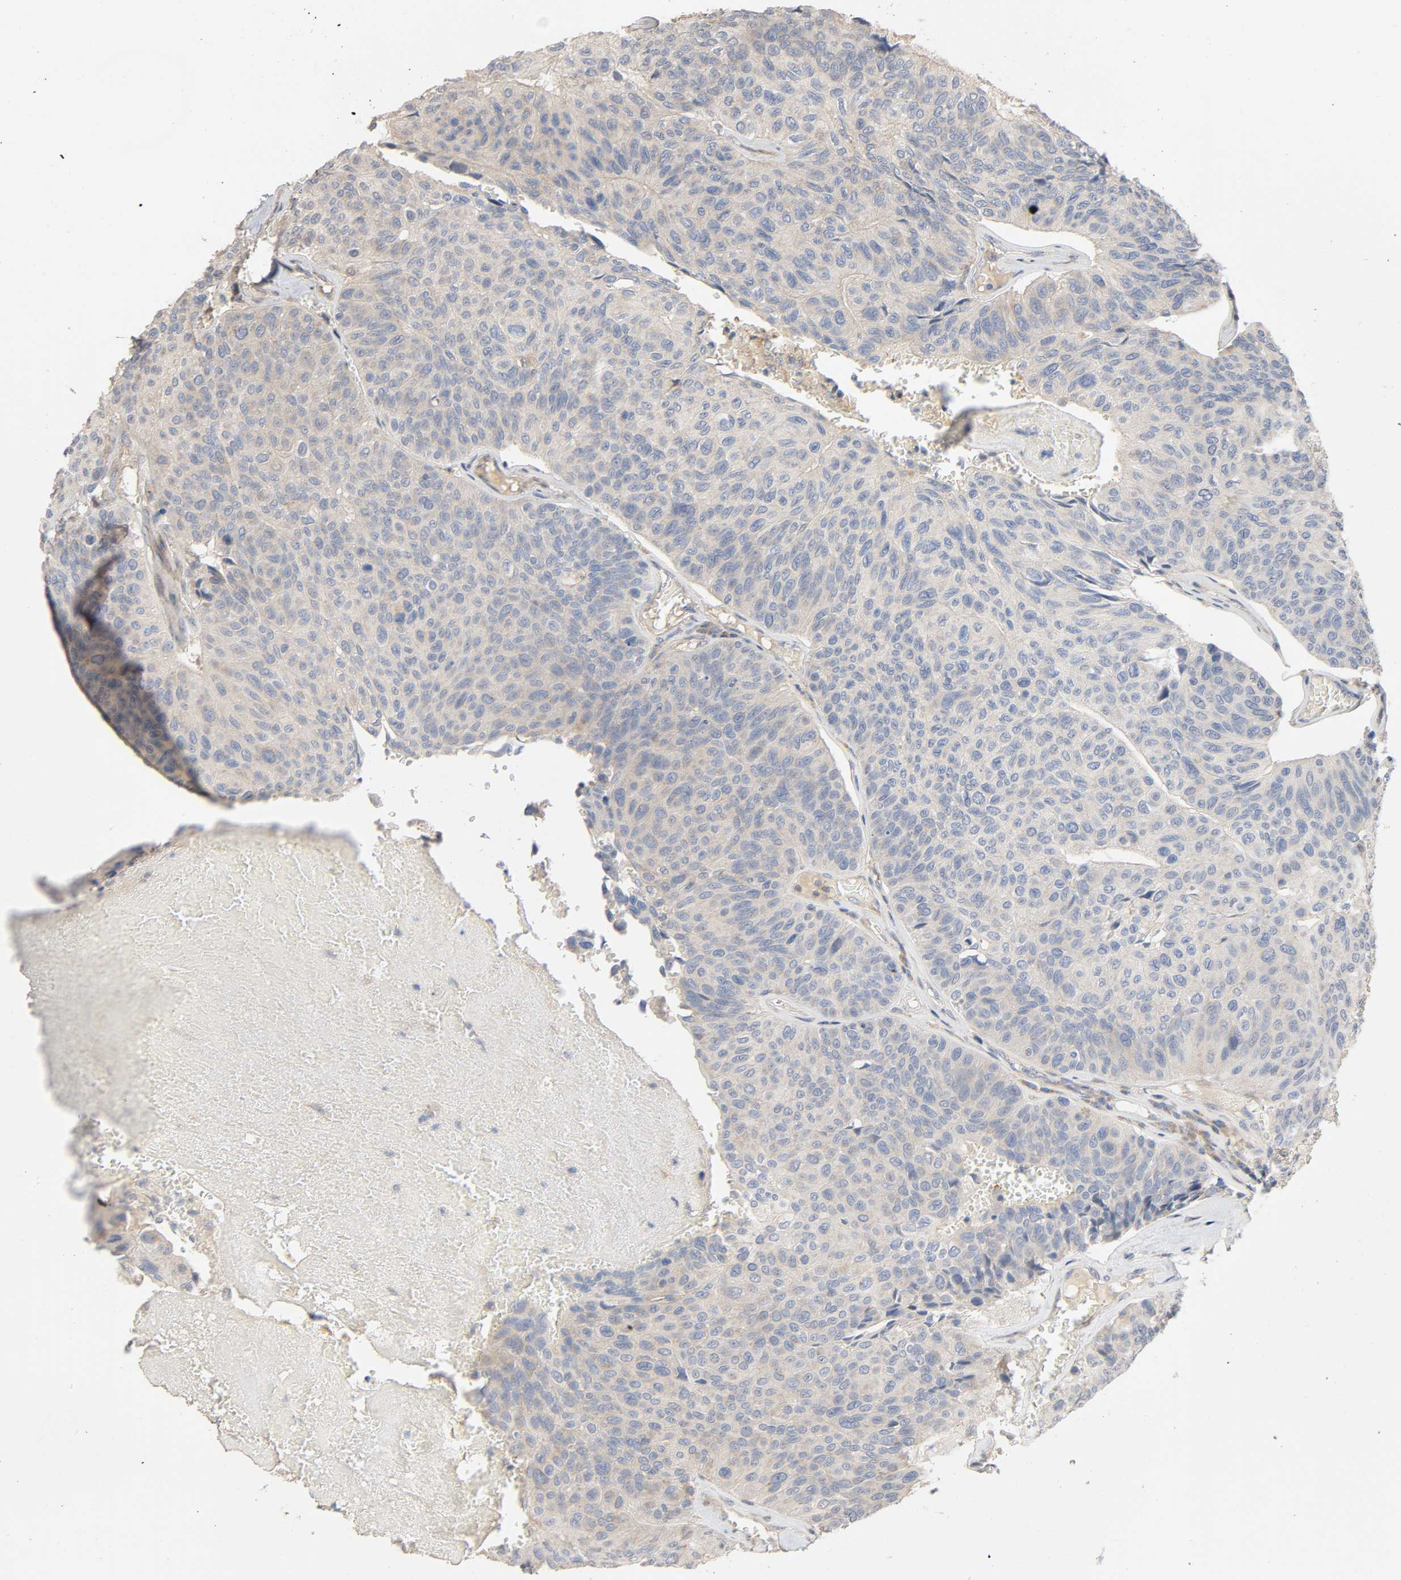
{"staining": {"intensity": "weak", "quantity": "<25%", "location": "cytoplasmic/membranous"}, "tissue": "urothelial cancer", "cell_type": "Tumor cells", "image_type": "cancer", "snomed": [{"axis": "morphology", "description": "Urothelial carcinoma, High grade"}, {"axis": "topography", "description": "Urinary bladder"}], "caption": "DAB (3,3'-diaminobenzidine) immunohistochemical staining of human urothelial carcinoma (high-grade) reveals no significant expression in tumor cells.", "gene": "SGSM1", "patient": {"sex": "male", "age": 66}}